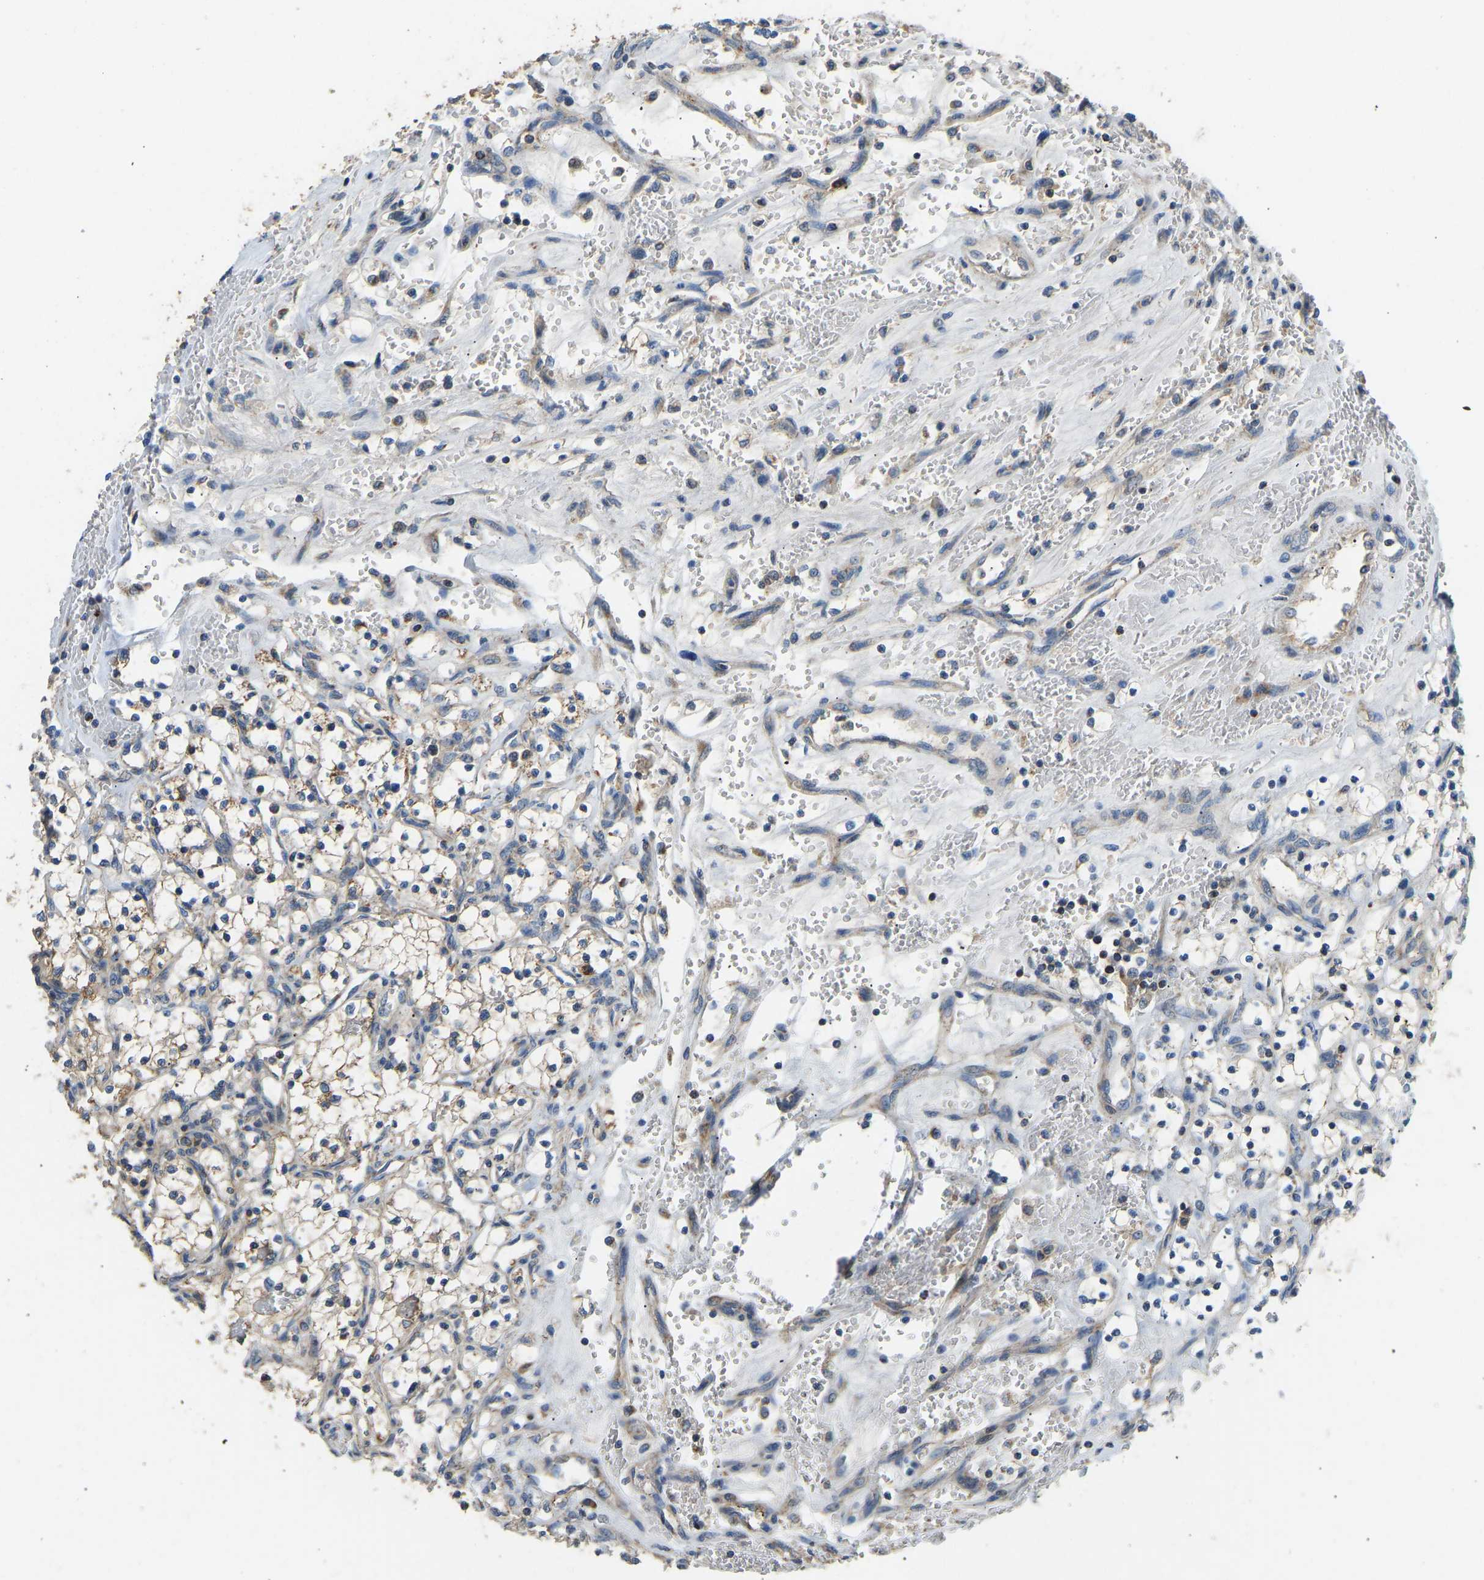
{"staining": {"intensity": "weak", "quantity": "<25%", "location": "cytoplasmic/membranous"}, "tissue": "renal cancer", "cell_type": "Tumor cells", "image_type": "cancer", "snomed": [{"axis": "morphology", "description": "Adenocarcinoma, NOS"}, {"axis": "topography", "description": "Kidney"}], "caption": "The photomicrograph reveals no significant staining in tumor cells of renal cancer.", "gene": "RBP1", "patient": {"sex": "female", "age": 69}}